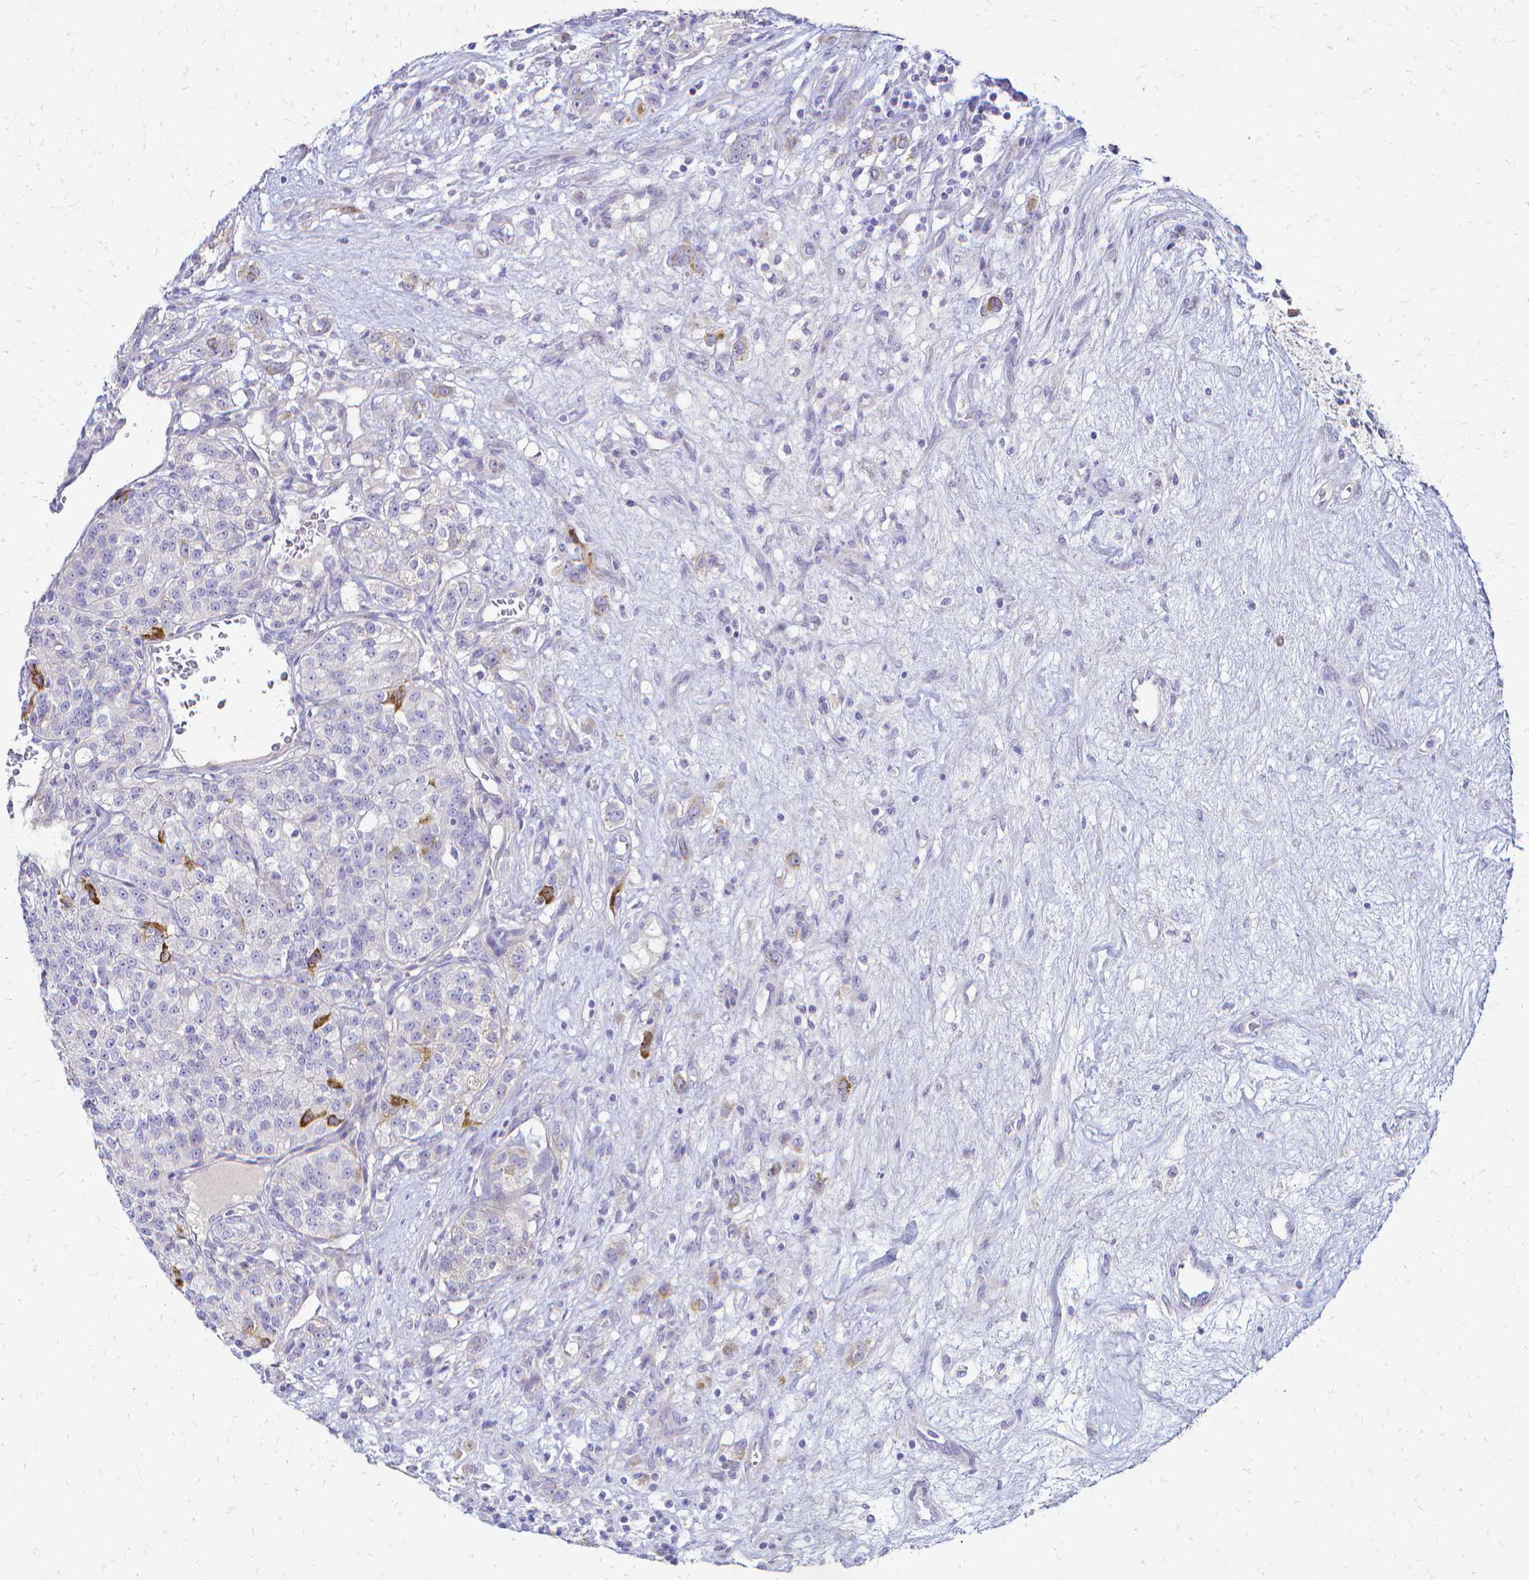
{"staining": {"intensity": "moderate", "quantity": "<25%", "location": "cytoplasmic/membranous"}, "tissue": "renal cancer", "cell_type": "Tumor cells", "image_type": "cancer", "snomed": [{"axis": "morphology", "description": "Adenocarcinoma, NOS"}, {"axis": "topography", "description": "Kidney"}], "caption": "This micrograph demonstrates renal cancer stained with immunohistochemistry (IHC) to label a protein in brown. The cytoplasmic/membranous of tumor cells show moderate positivity for the protein. Nuclei are counter-stained blue.", "gene": "CCNB1", "patient": {"sex": "female", "age": 63}}